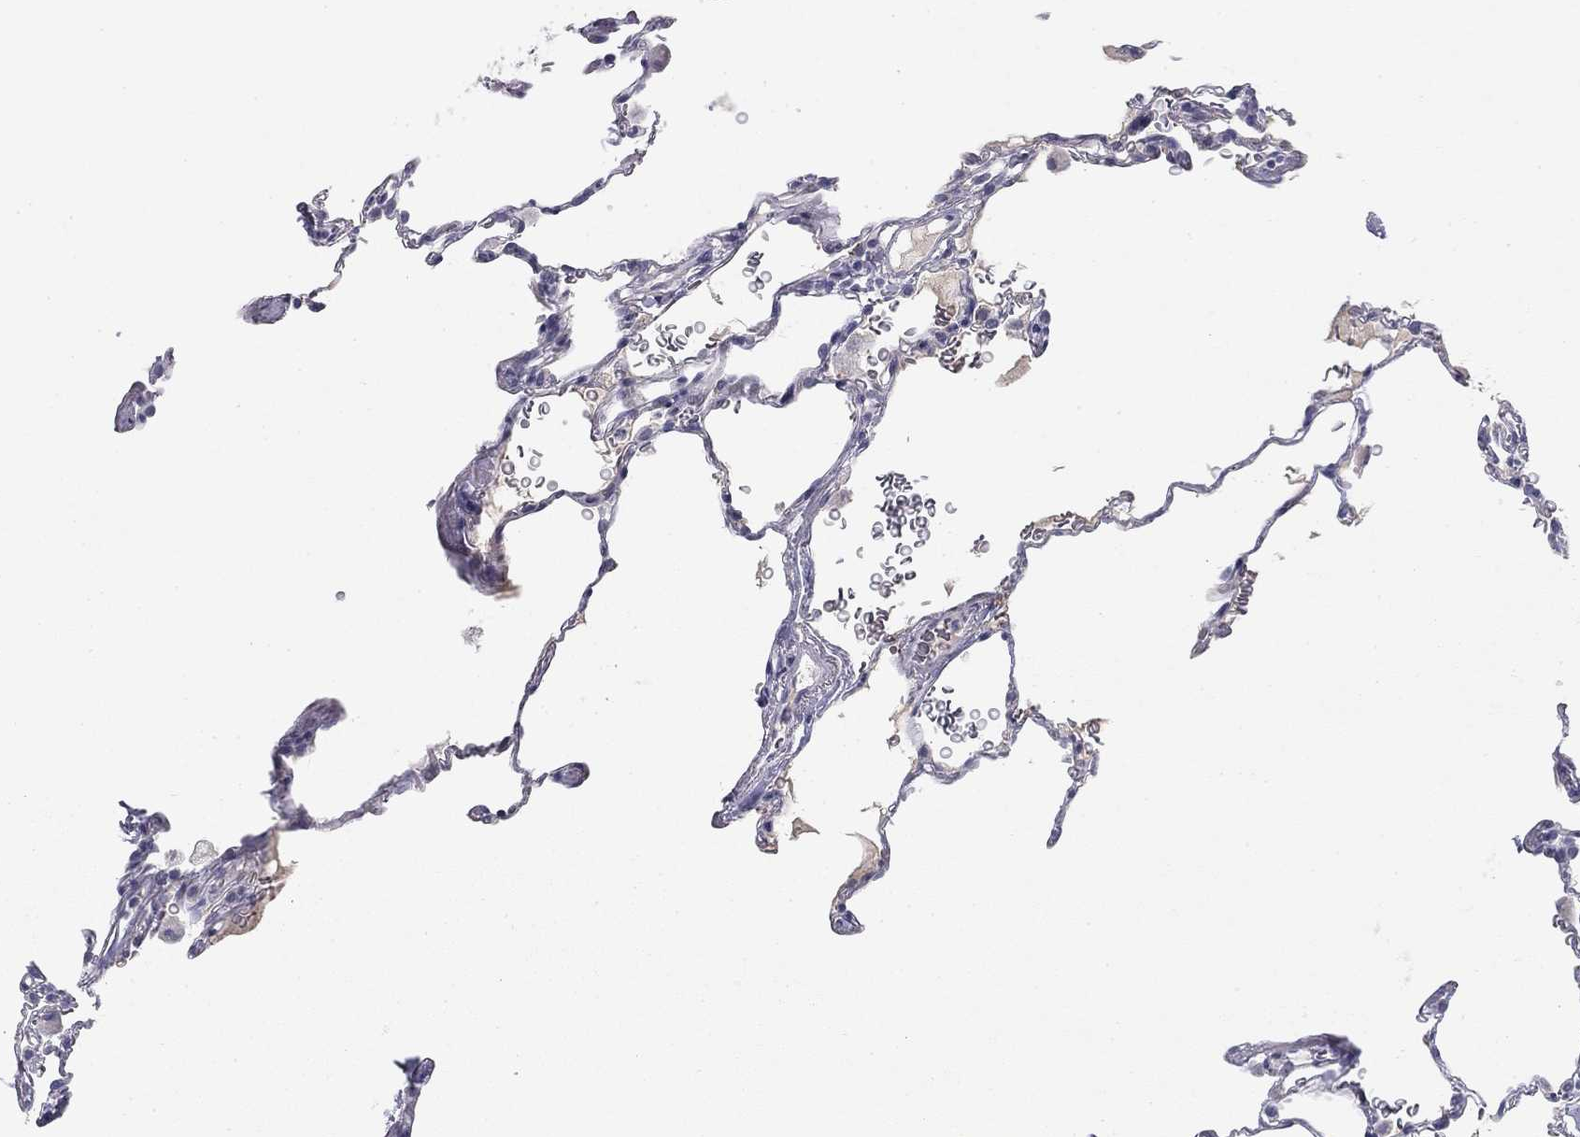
{"staining": {"intensity": "negative", "quantity": "none", "location": "none"}, "tissue": "lung", "cell_type": "Alveolar cells", "image_type": "normal", "snomed": [{"axis": "morphology", "description": "Normal tissue, NOS"}, {"axis": "morphology", "description": "Adenocarcinoma, metastatic, NOS"}, {"axis": "topography", "description": "Lung"}], "caption": "High magnification brightfield microscopy of normal lung stained with DAB (brown) and counterstained with hematoxylin (blue): alveolar cells show no significant staining.", "gene": "TFAP2B", "patient": {"sex": "male", "age": 45}}